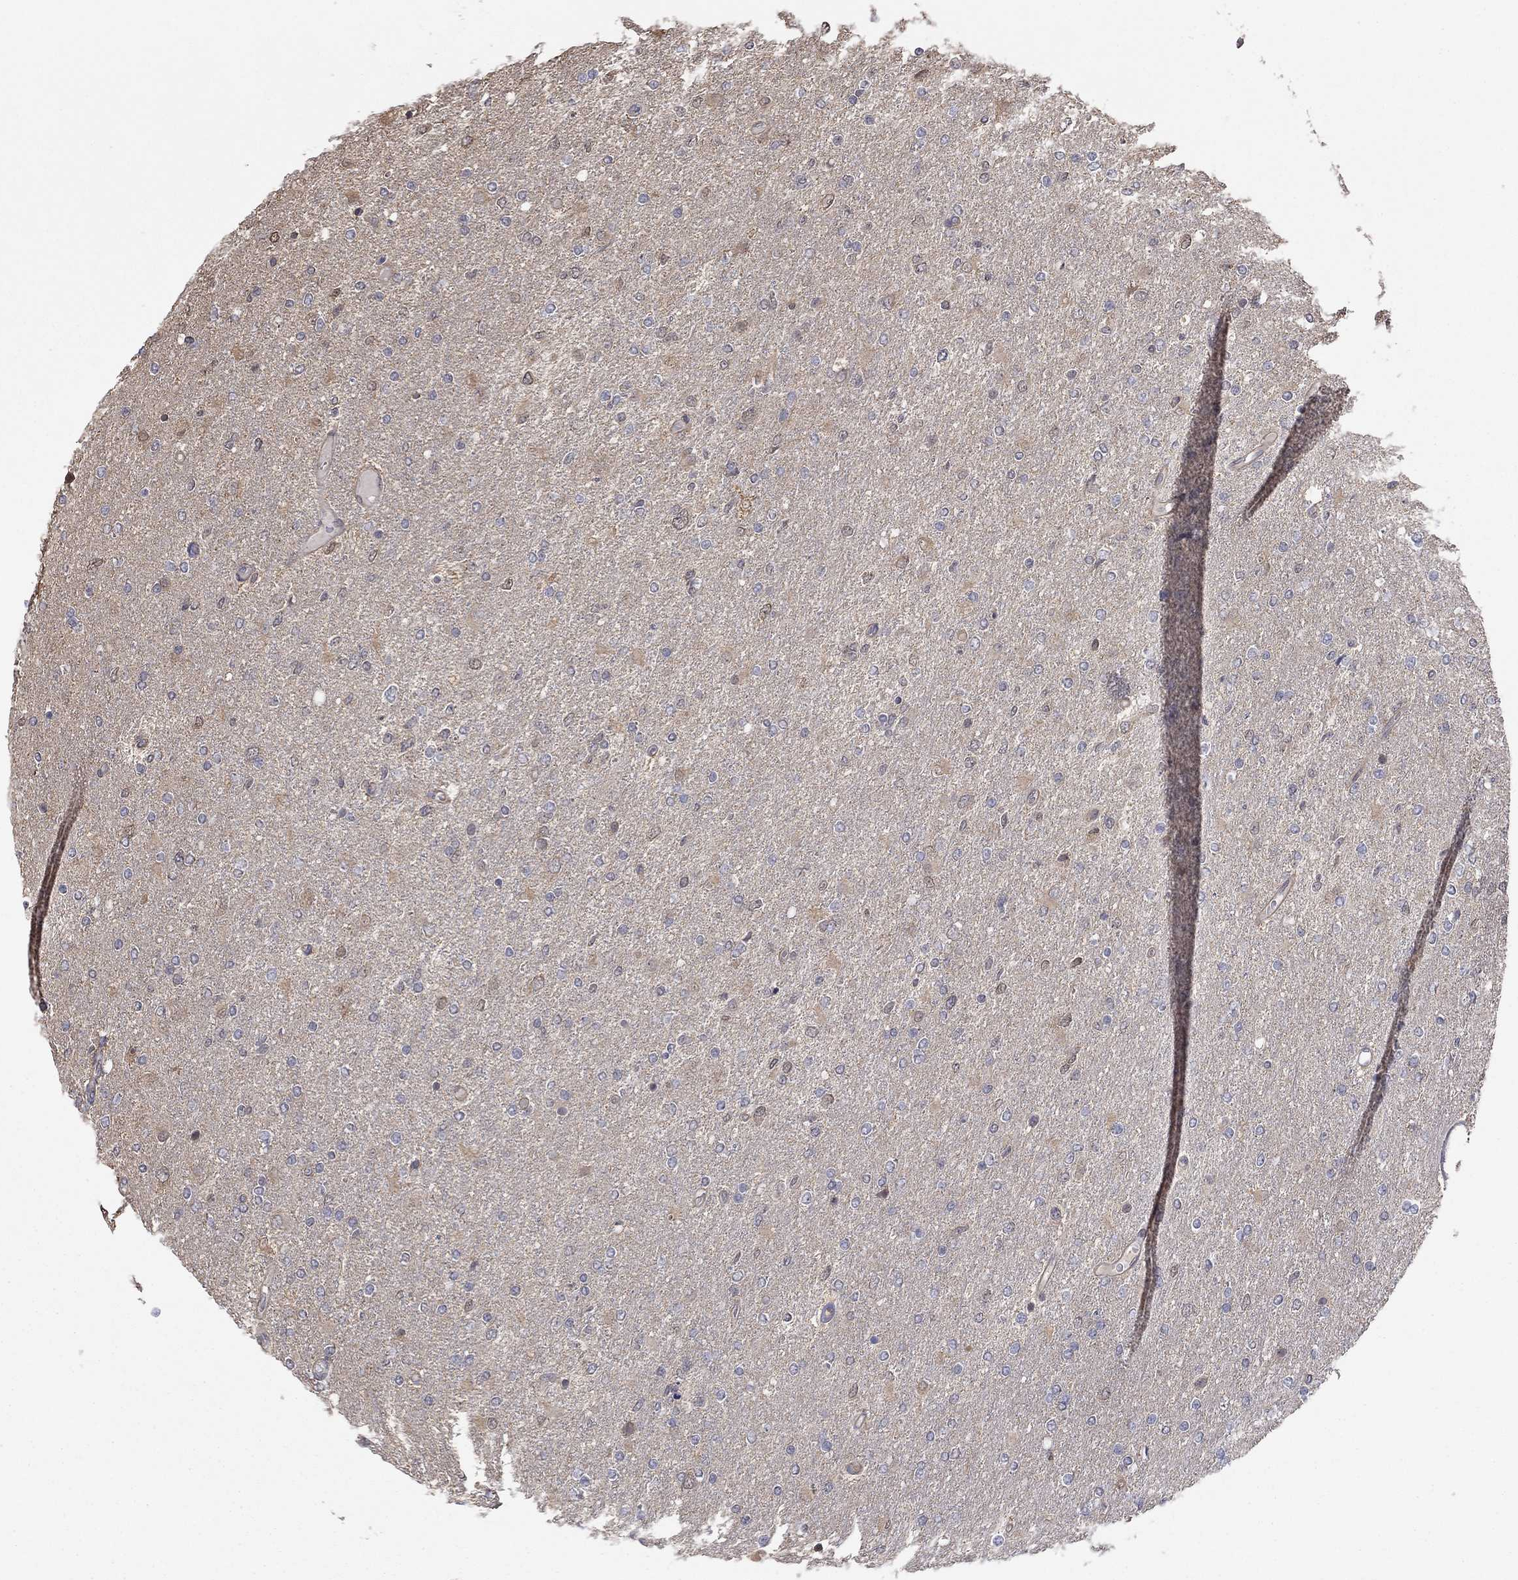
{"staining": {"intensity": "negative", "quantity": "none", "location": "none"}, "tissue": "glioma", "cell_type": "Tumor cells", "image_type": "cancer", "snomed": [{"axis": "morphology", "description": "Glioma, malignant, High grade"}, {"axis": "topography", "description": "Cerebral cortex"}], "caption": "Tumor cells show no significant protein staining in glioma. (DAB immunohistochemistry with hematoxylin counter stain).", "gene": "RNF114", "patient": {"sex": "male", "age": 70}}